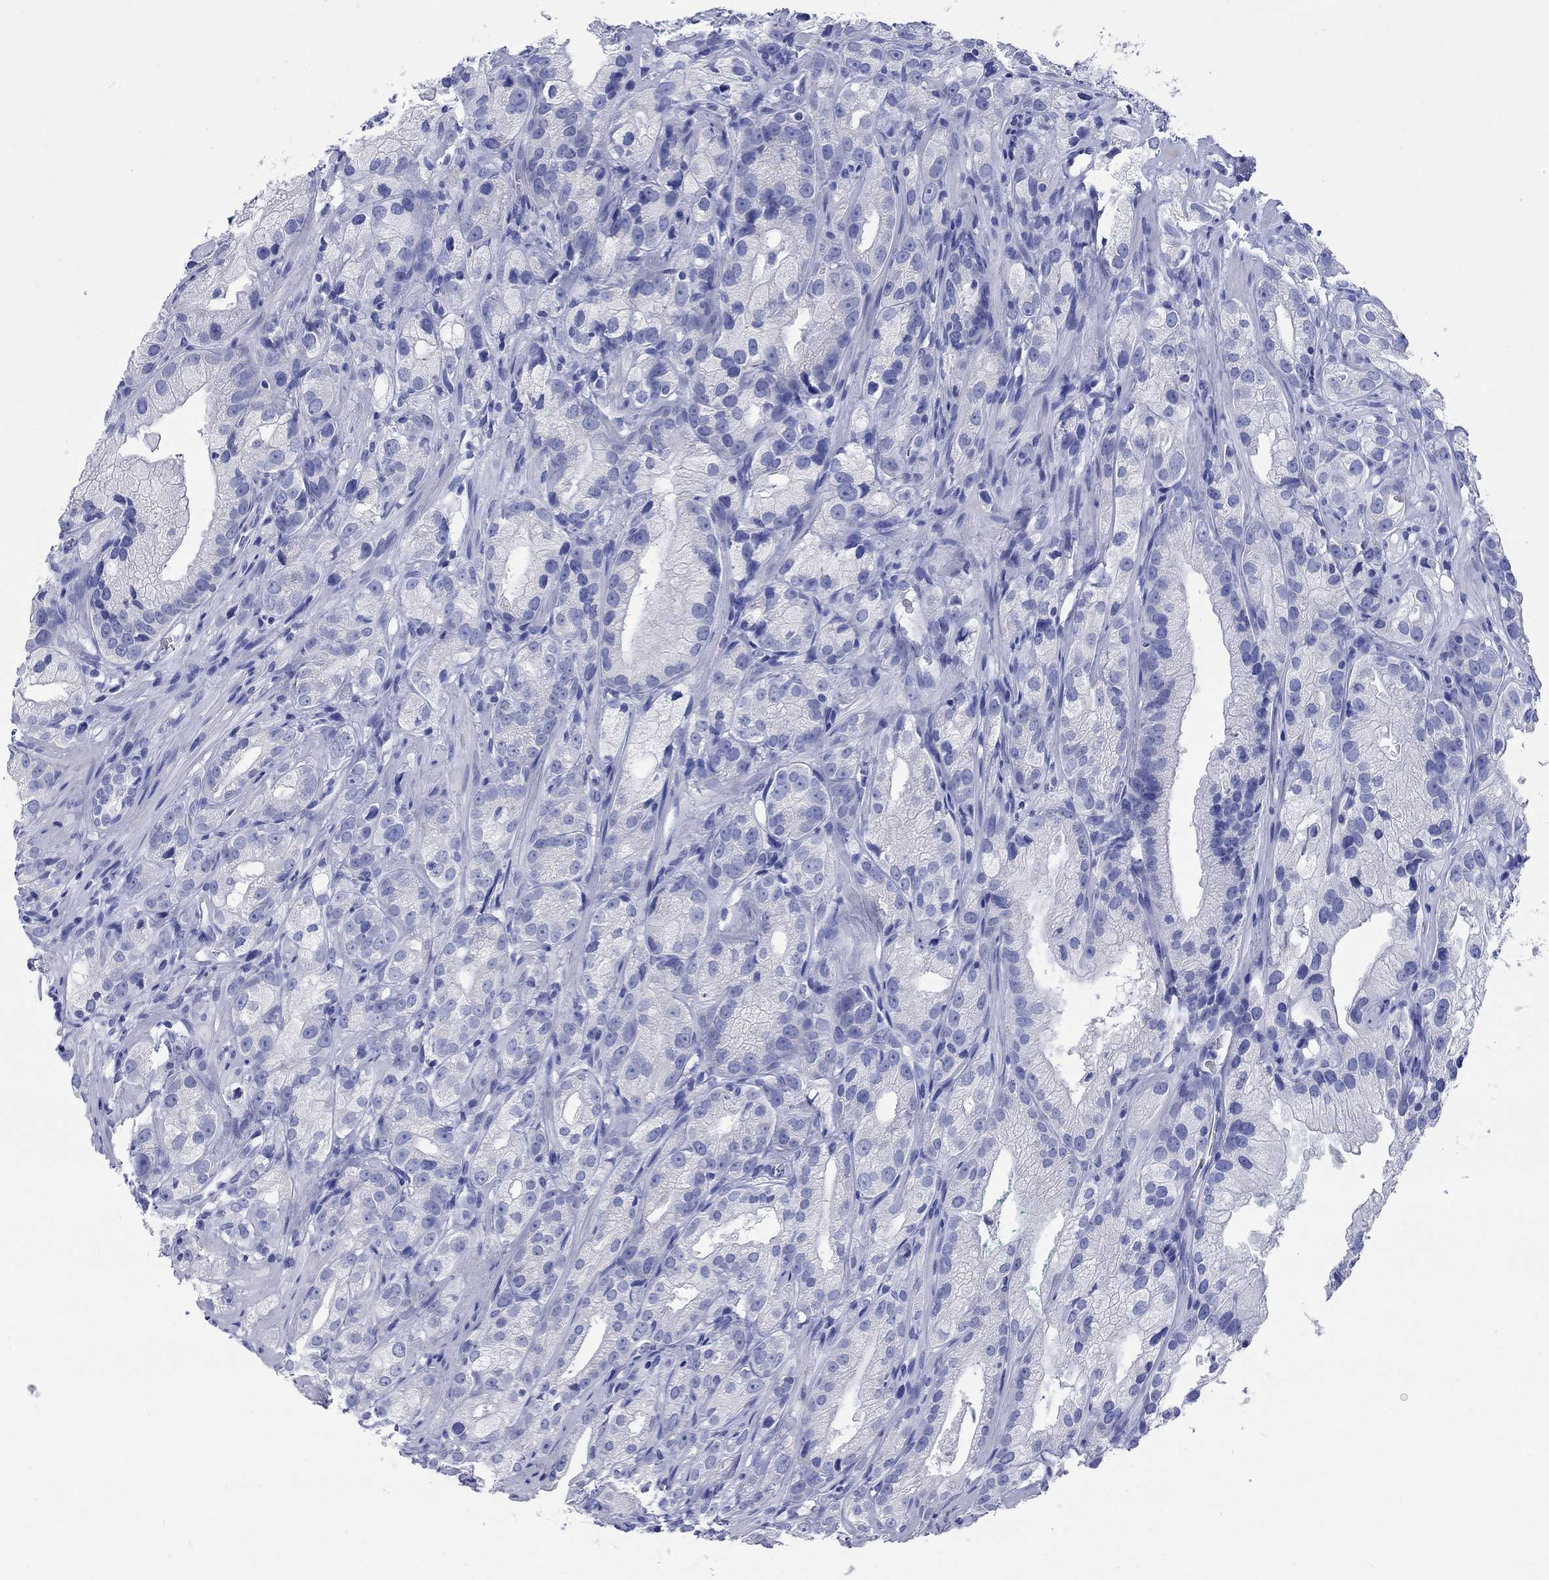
{"staining": {"intensity": "negative", "quantity": "none", "location": "none"}, "tissue": "prostate cancer", "cell_type": "Tumor cells", "image_type": "cancer", "snomed": [{"axis": "morphology", "description": "Adenocarcinoma, High grade"}, {"axis": "topography", "description": "Prostate and seminal vesicle, NOS"}], "caption": "The immunohistochemistry histopathology image has no significant expression in tumor cells of prostate cancer (adenocarcinoma (high-grade)) tissue.", "gene": "HCRT", "patient": {"sex": "male", "age": 62}}